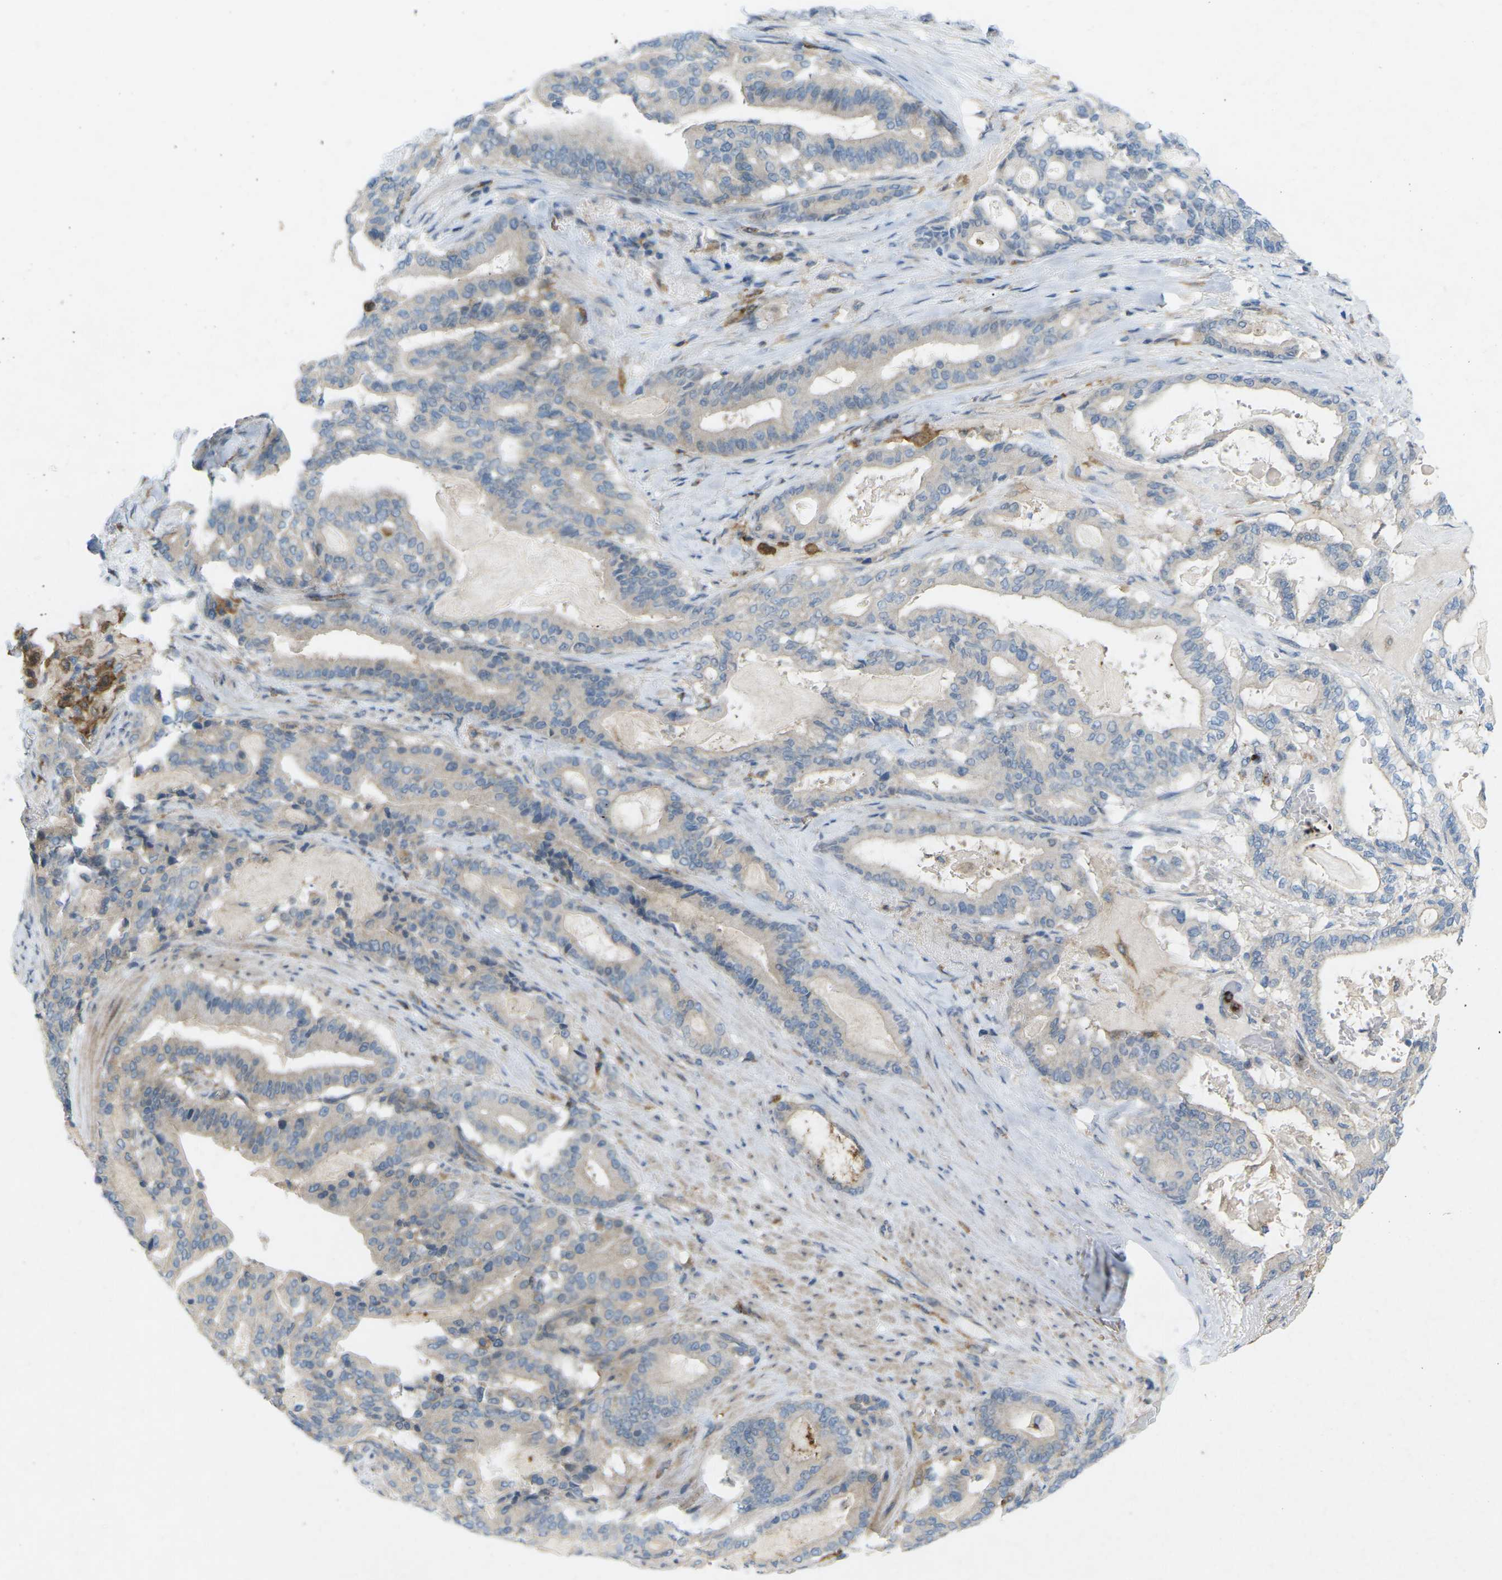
{"staining": {"intensity": "weak", "quantity": "<25%", "location": "cytoplasmic/membranous"}, "tissue": "pancreatic cancer", "cell_type": "Tumor cells", "image_type": "cancer", "snomed": [{"axis": "morphology", "description": "Adenocarcinoma, NOS"}, {"axis": "topography", "description": "Pancreas"}], "caption": "Tumor cells show no significant protein positivity in pancreatic cancer.", "gene": "STK11", "patient": {"sex": "male", "age": 63}}